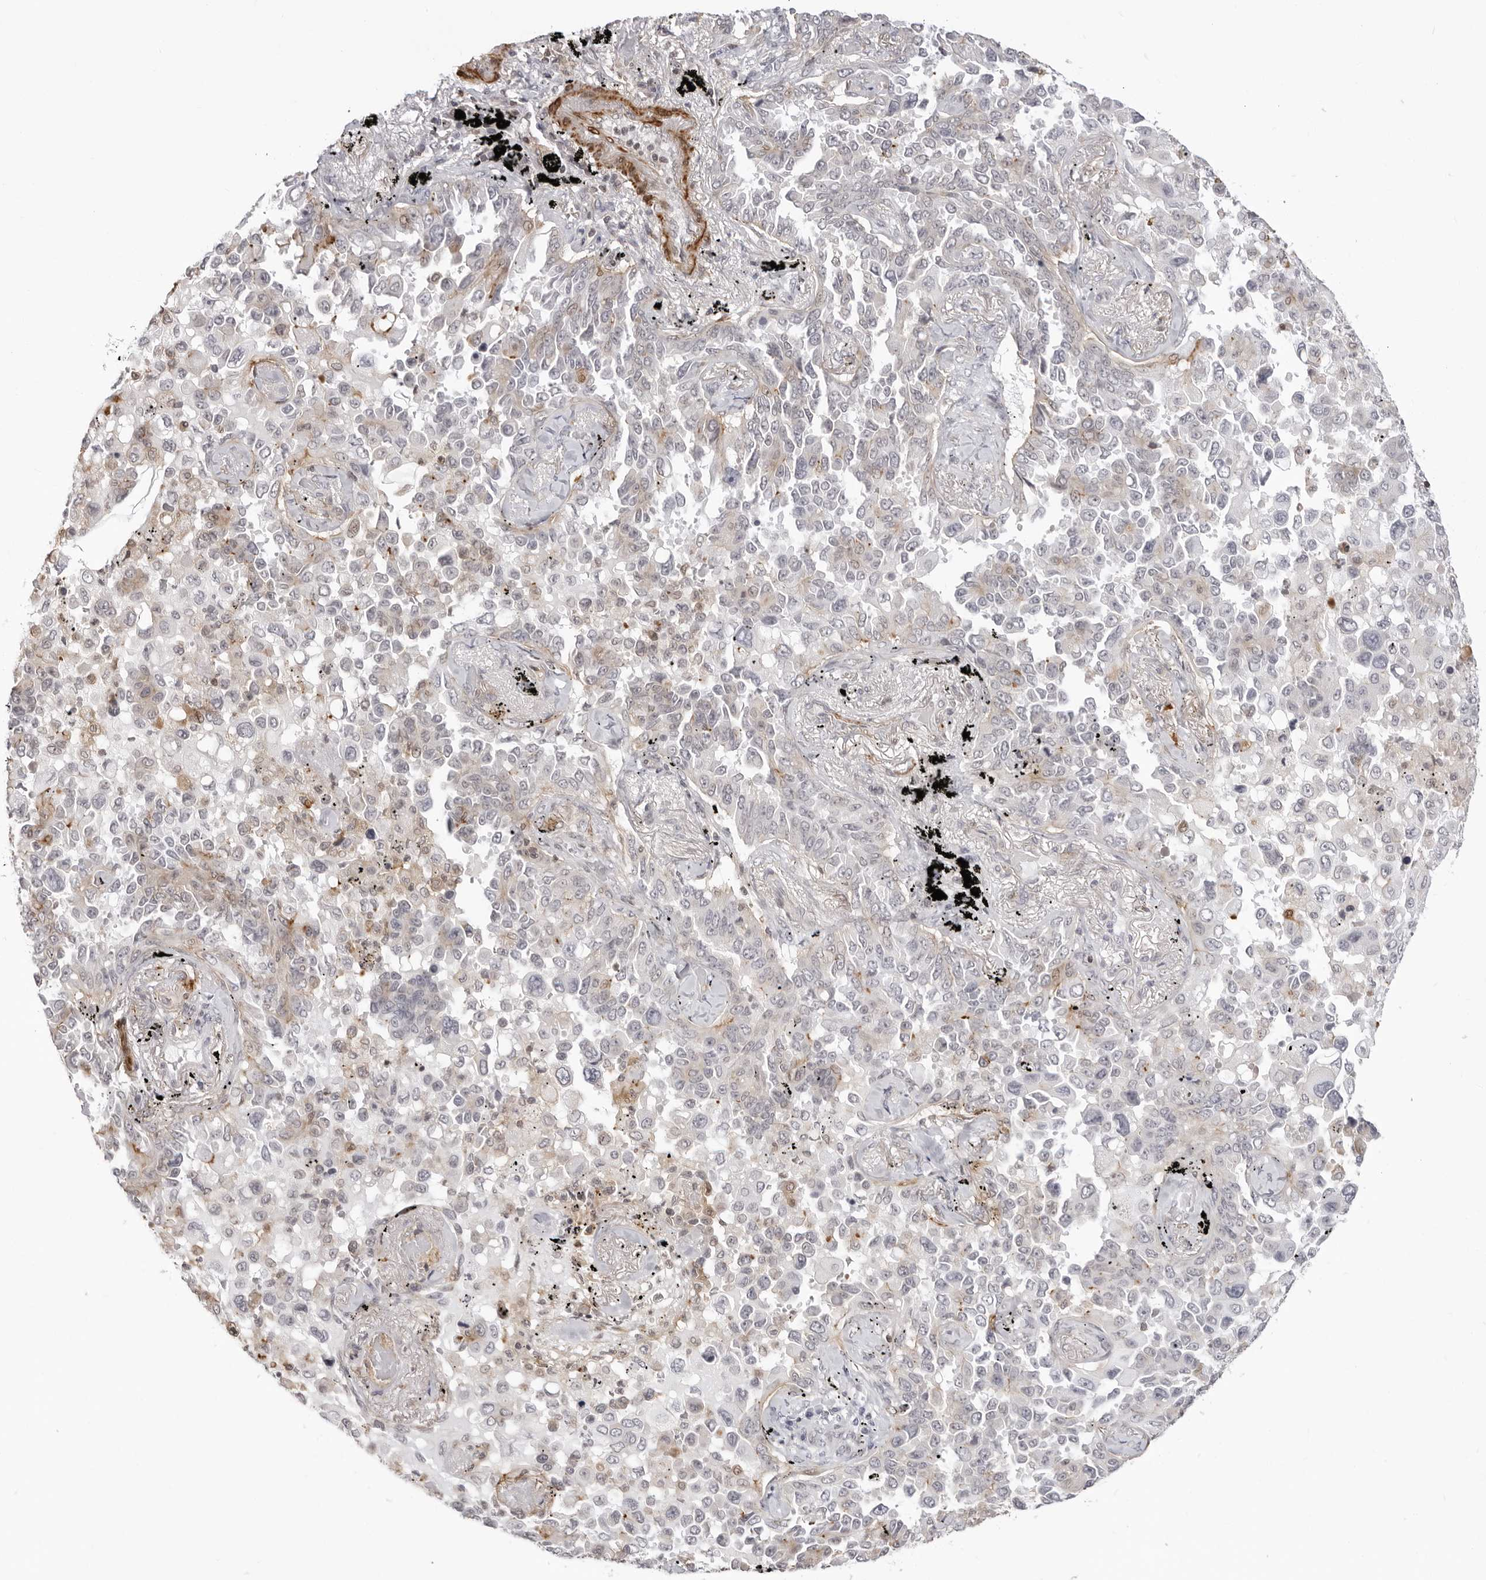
{"staining": {"intensity": "negative", "quantity": "none", "location": "none"}, "tissue": "lung cancer", "cell_type": "Tumor cells", "image_type": "cancer", "snomed": [{"axis": "morphology", "description": "Adenocarcinoma, NOS"}, {"axis": "topography", "description": "Lung"}], "caption": "High power microscopy image of an immunohistochemistry micrograph of lung cancer, revealing no significant expression in tumor cells.", "gene": "UNK", "patient": {"sex": "female", "age": 67}}